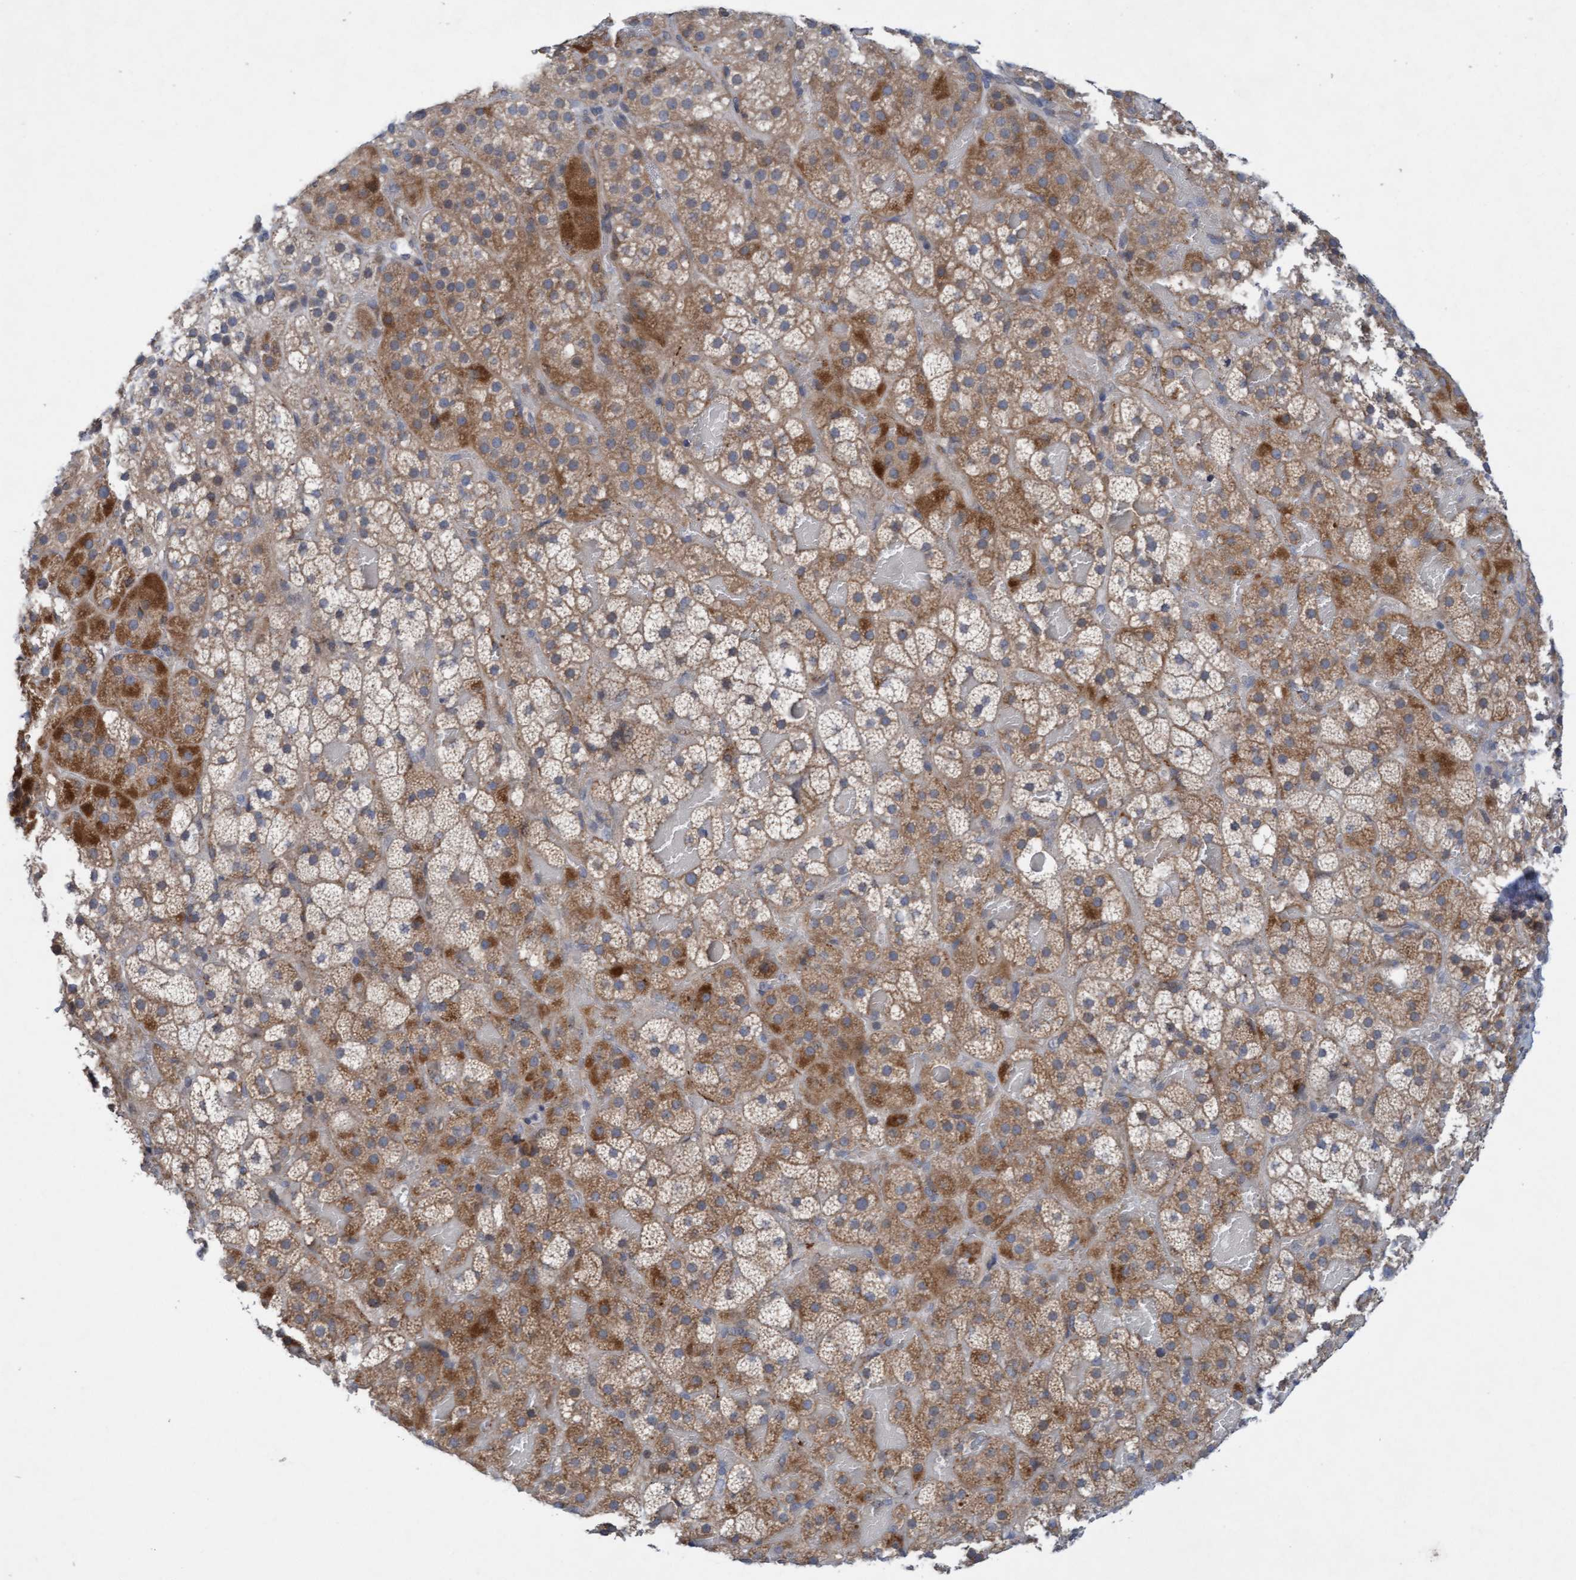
{"staining": {"intensity": "moderate", "quantity": ">75%", "location": "cytoplasmic/membranous"}, "tissue": "adrenal gland", "cell_type": "Glandular cells", "image_type": "normal", "snomed": [{"axis": "morphology", "description": "Normal tissue, NOS"}, {"axis": "topography", "description": "Adrenal gland"}], "caption": "Immunohistochemistry (IHC) staining of benign adrenal gland, which reveals medium levels of moderate cytoplasmic/membranous staining in about >75% of glandular cells indicating moderate cytoplasmic/membranous protein positivity. The staining was performed using DAB (brown) for protein detection and nuclei were counterstained in hematoxylin (blue).", "gene": "DDHD2", "patient": {"sex": "female", "age": 59}}